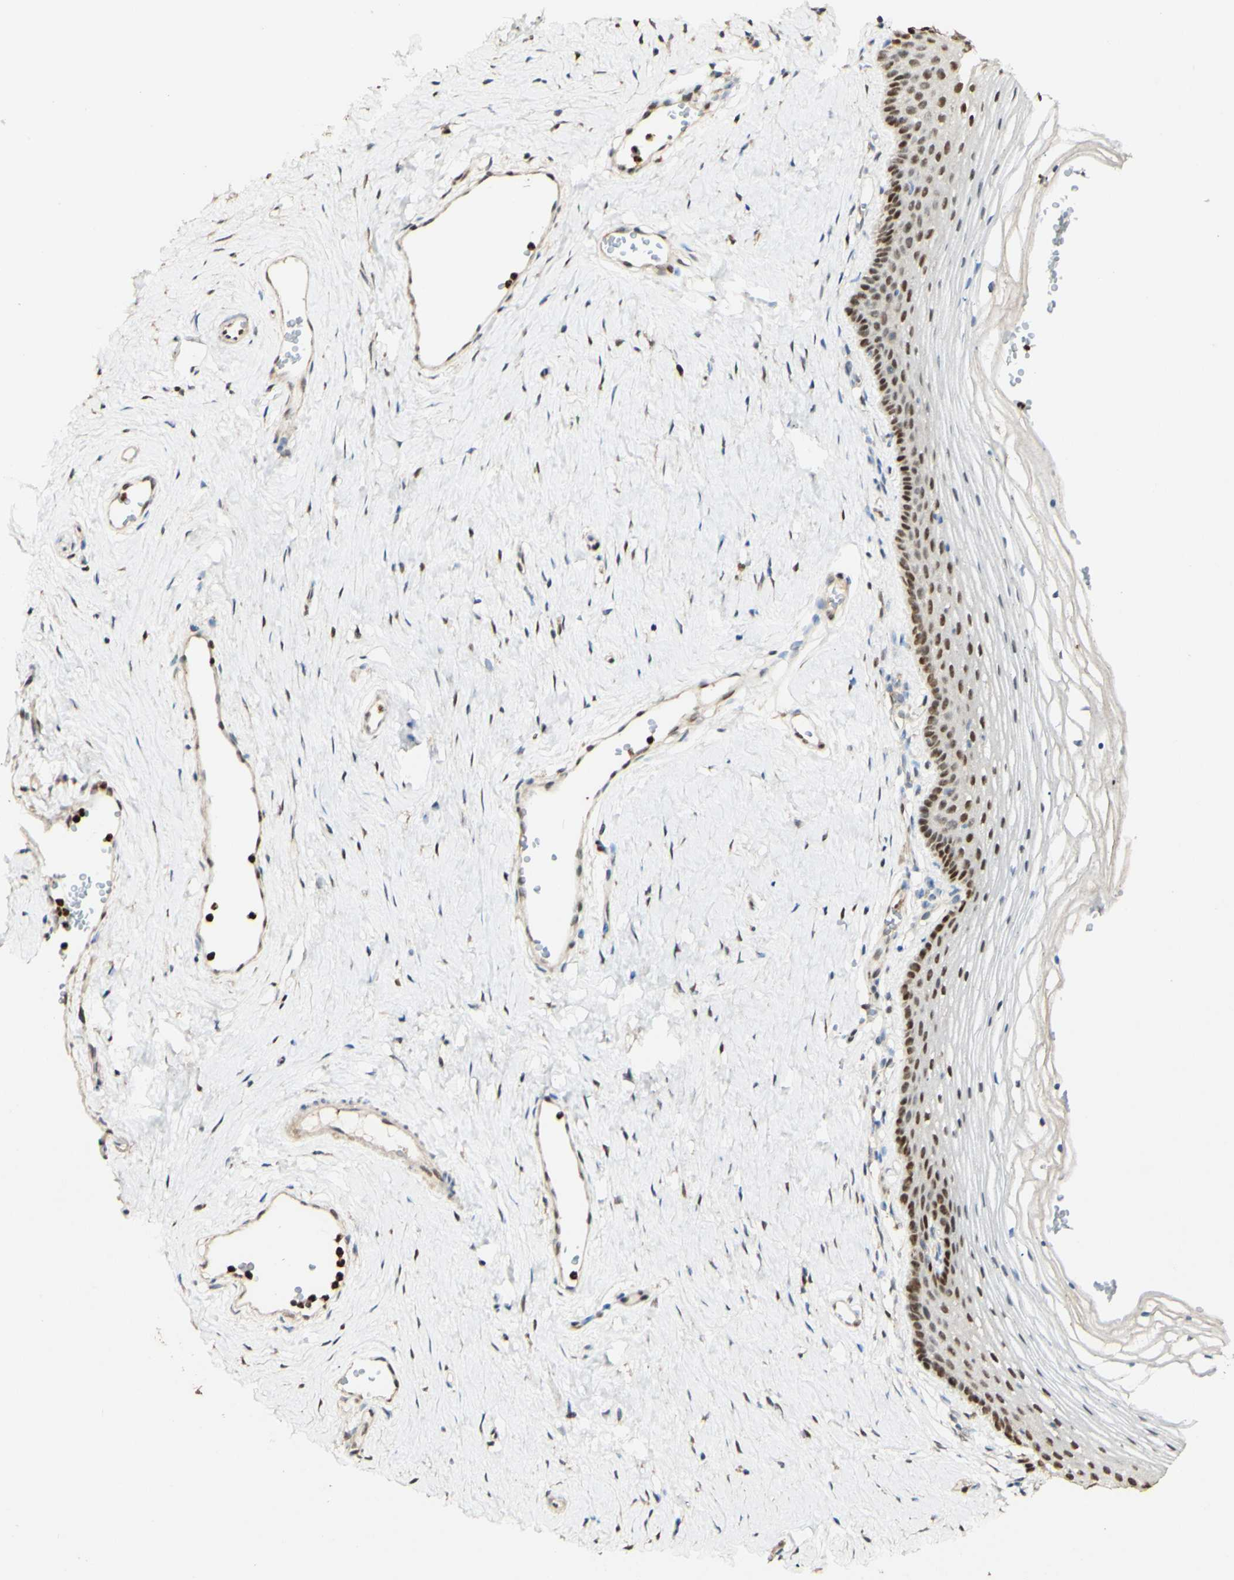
{"staining": {"intensity": "strong", "quantity": "25%-75%", "location": "nuclear"}, "tissue": "vagina", "cell_type": "Squamous epithelial cells", "image_type": "normal", "snomed": [{"axis": "morphology", "description": "Normal tissue, NOS"}, {"axis": "topography", "description": "Vagina"}], "caption": "The image displays staining of normal vagina, revealing strong nuclear protein staining (brown color) within squamous epithelial cells. Immunohistochemistry stains the protein of interest in brown and the nuclei are stained blue.", "gene": "MAP3K4", "patient": {"sex": "female", "age": 32}}